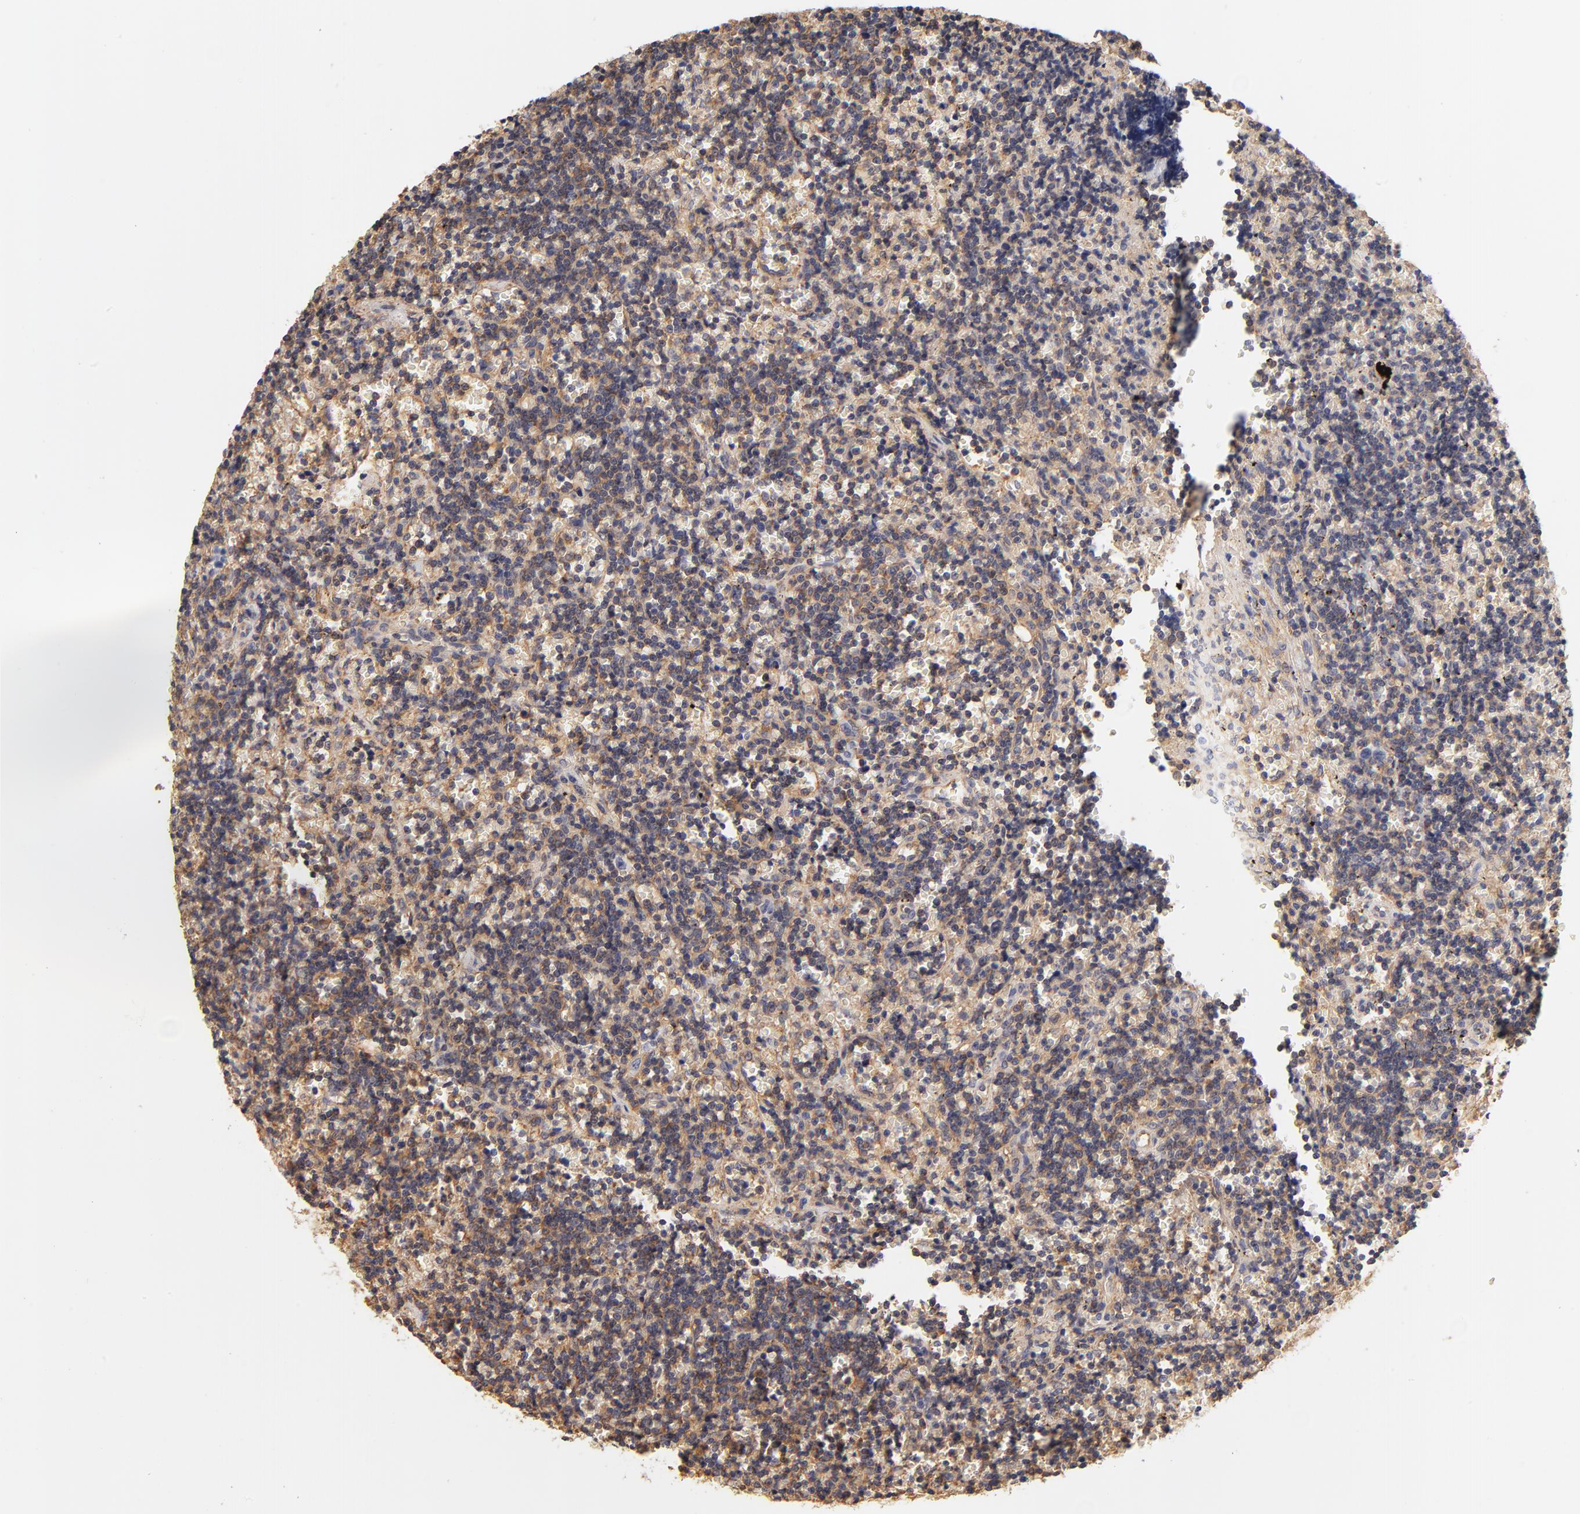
{"staining": {"intensity": "moderate", "quantity": ">75%", "location": "cytoplasmic/membranous"}, "tissue": "lymphoma", "cell_type": "Tumor cells", "image_type": "cancer", "snomed": [{"axis": "morphology", "description": "Malignant lymphoma, non-Hodgkin's type, Low grade"}, {"axis": "topography", "description": "Spleen"}], "caption": "This micrograph demonstrates immunohistochemistry staining of human malignant lymphoma, non-Hodgkin's type (low-grade), with medium moderate cytoplasmic/membranous positivity in about >75% of tumor cells.", "gene": "FCMR", "patient": {"sex": "male", "age": 60}}